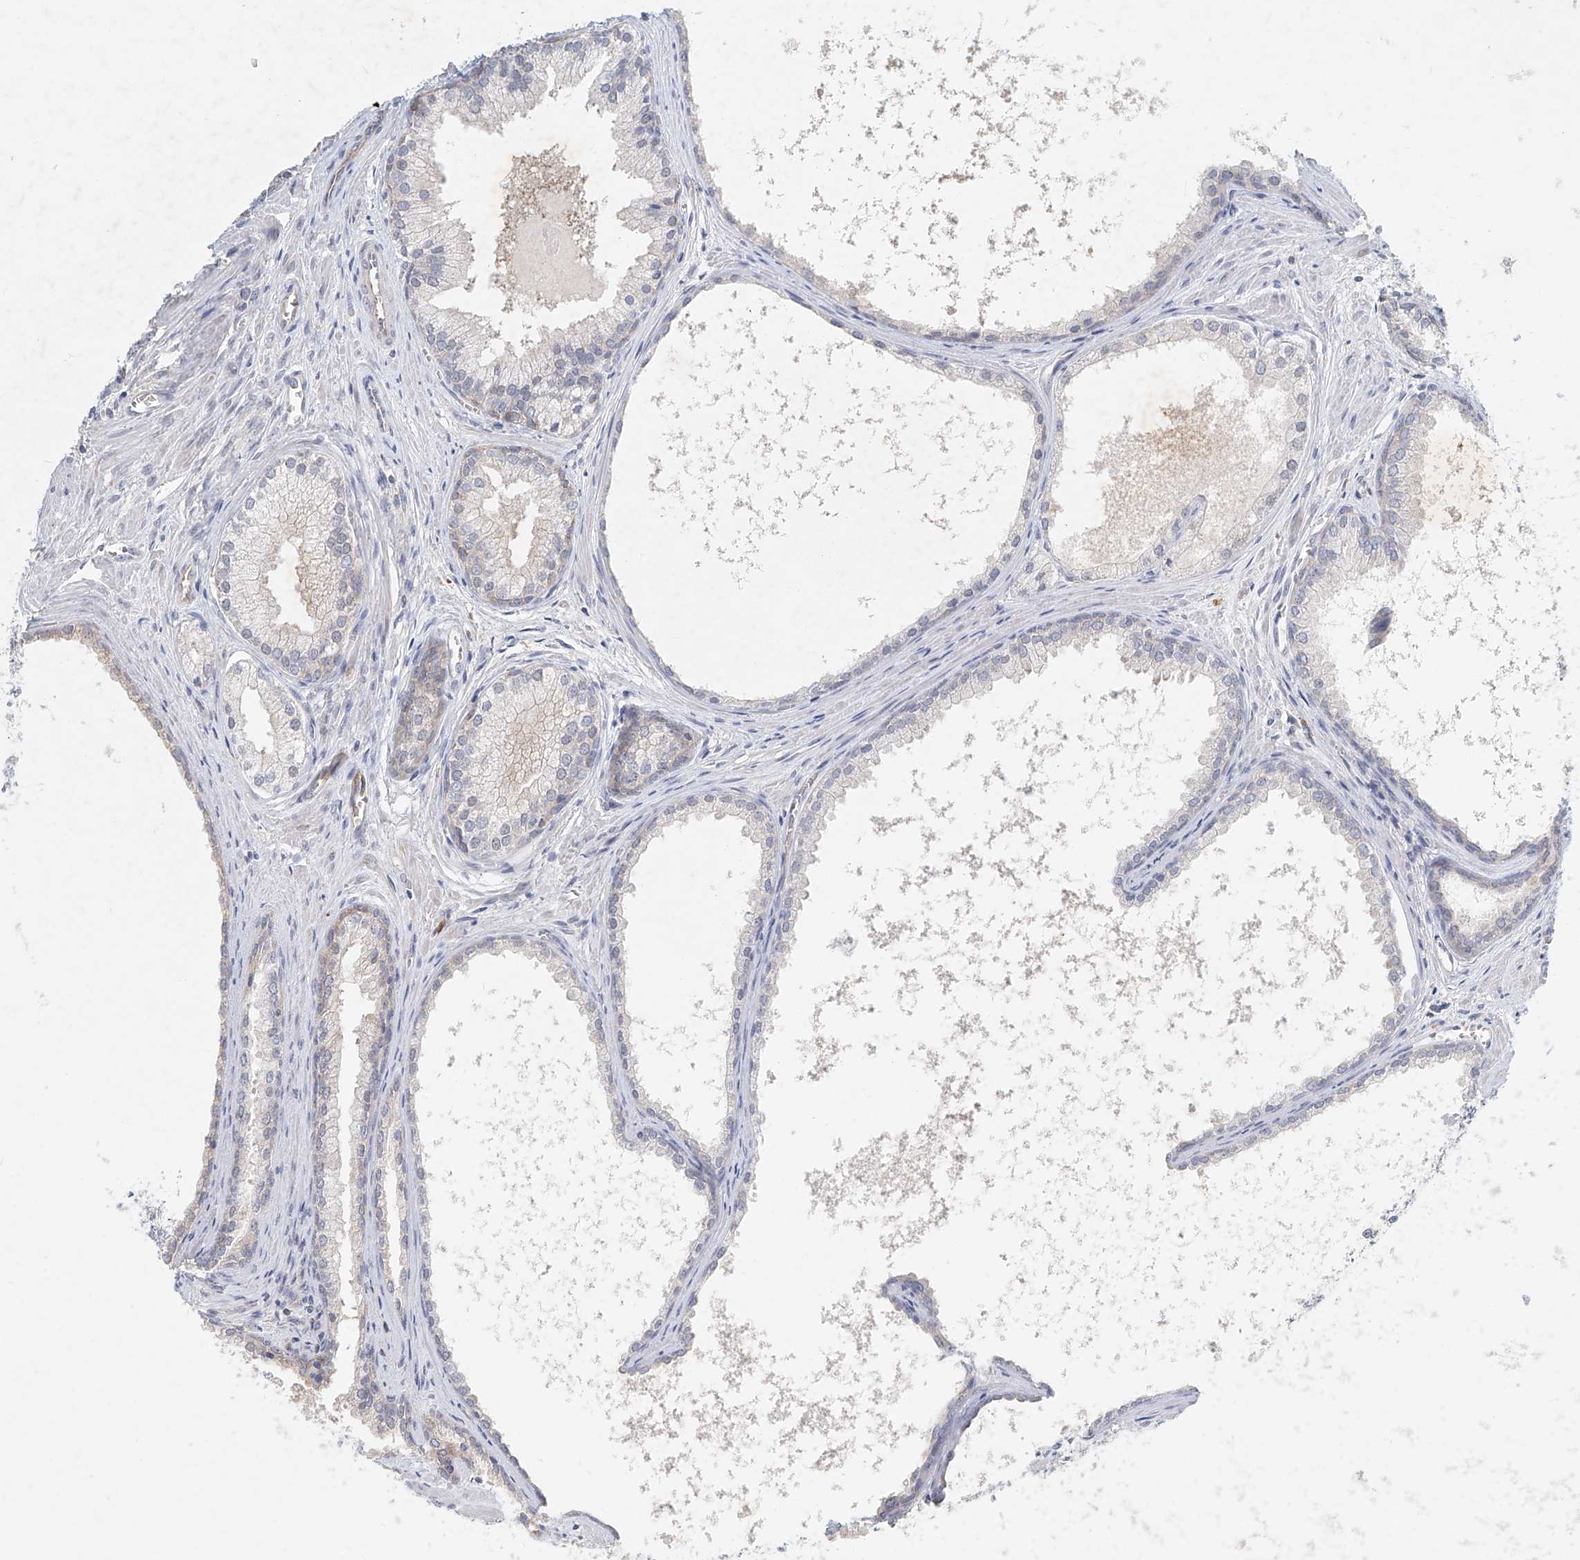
{"staining": {"intensity": "negative", "quantity": "none", "location": "none"}, "tissue": "prostate cancer", "cell_type": "Tumor cells", "image_type": "cancer", "snomed": [{"axis": "morphology", "description": "Adenocarcinoma, Low grade"}, {"axis": "topography", "description": "Prostate"}], "caption": "DAB (3,3'-diaminobenzidine) immunohistochemical staining of human prostate cancer shows no significant positivity in tumor cells. (IHC, brightfield microscopy, high magnification).", "gene": "CARMIL1", "patient": {"sex": "male", "age": 54}}